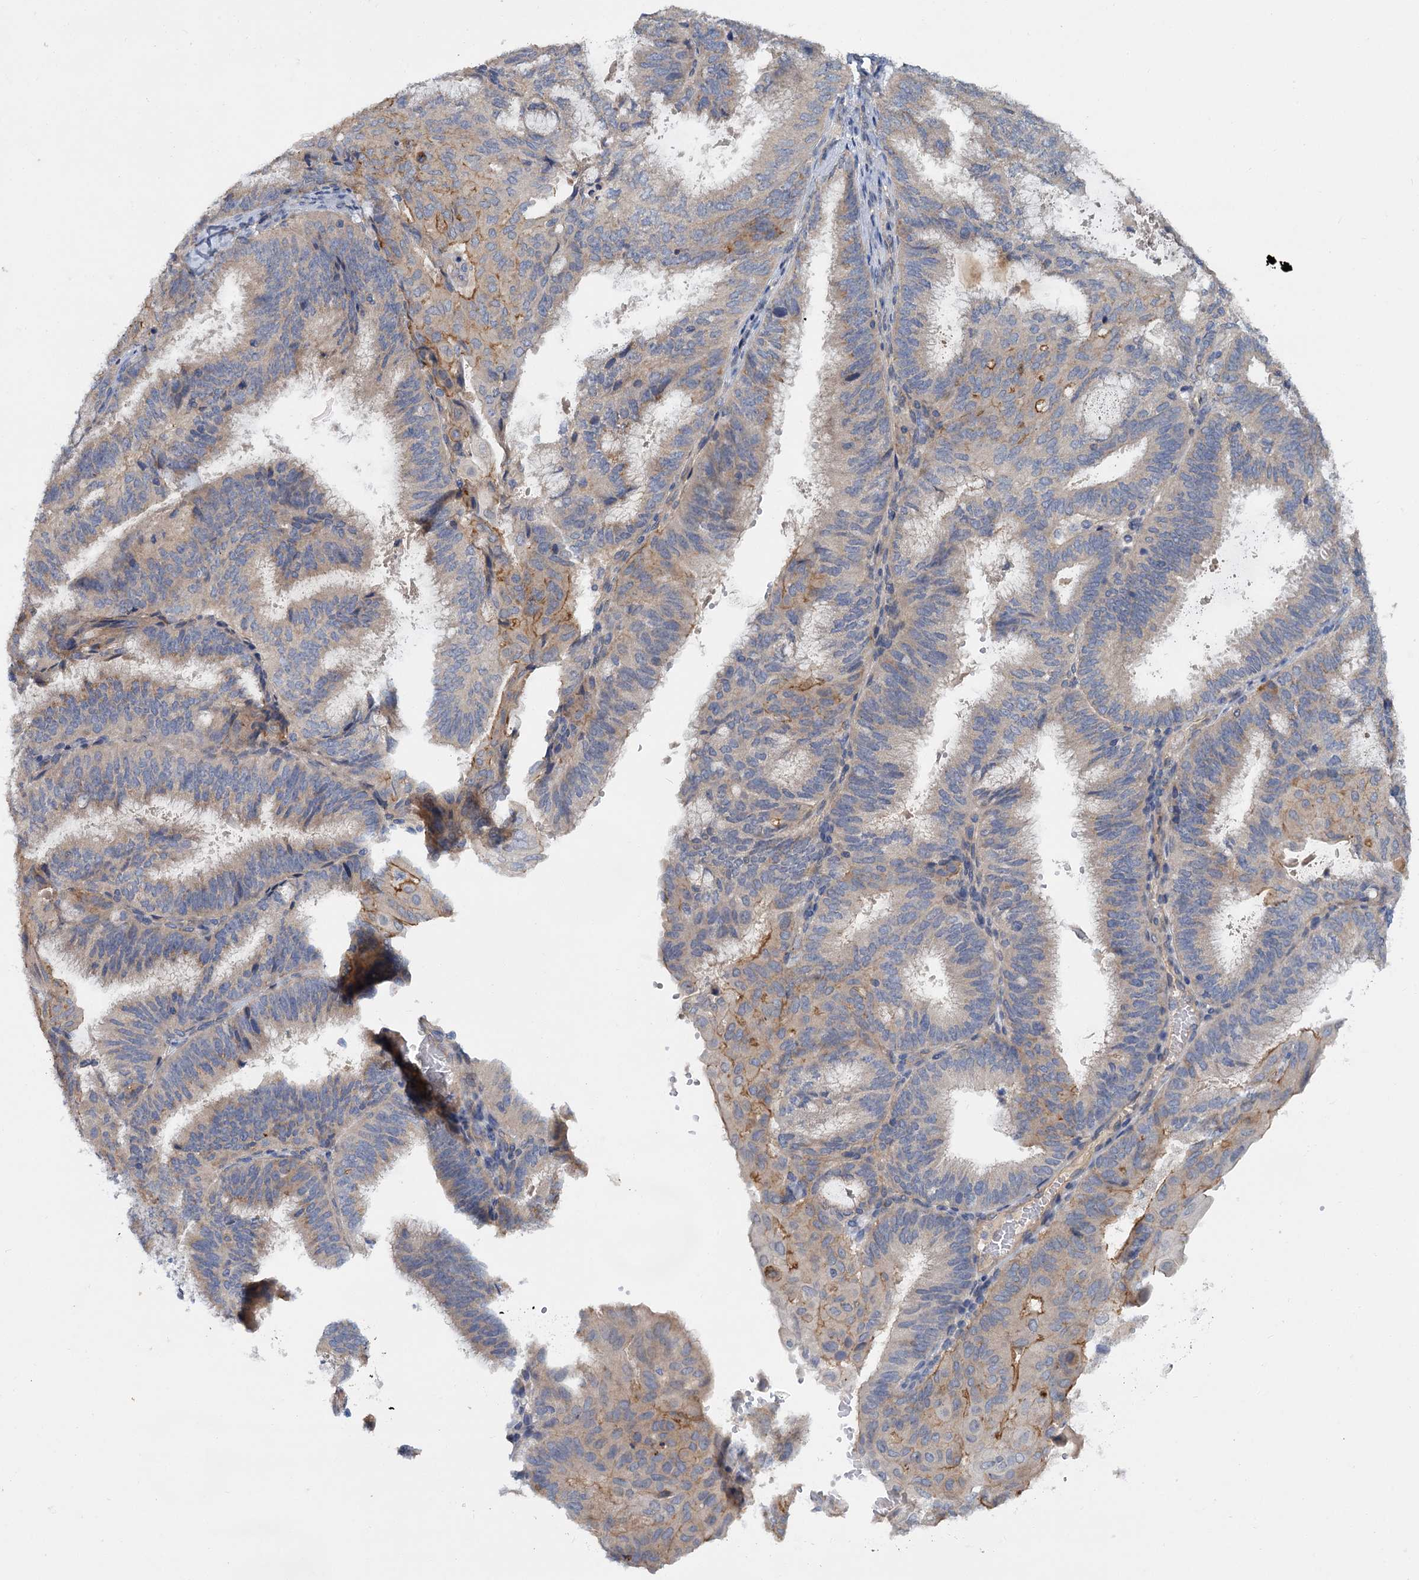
{"staining": {"intensity": "weak", "quantity": "25%-75%", "location": "cytoplasmic/membranous"}, "tissue": "endometrial cancer", "cell_type": "Tumor cells", "image_type": "cancer", "snomed": [{"axis": "morphology", "description": "Adenocarcinoma, NOS"}, {"axis": "topography", "description": "Endometrium"}], "caption": "Endometrial cancer stained with a protein marker reveals weak staining in tumor cells.", "gene": "ZNF324", "patient": {"sex": "female", "age": 49}}